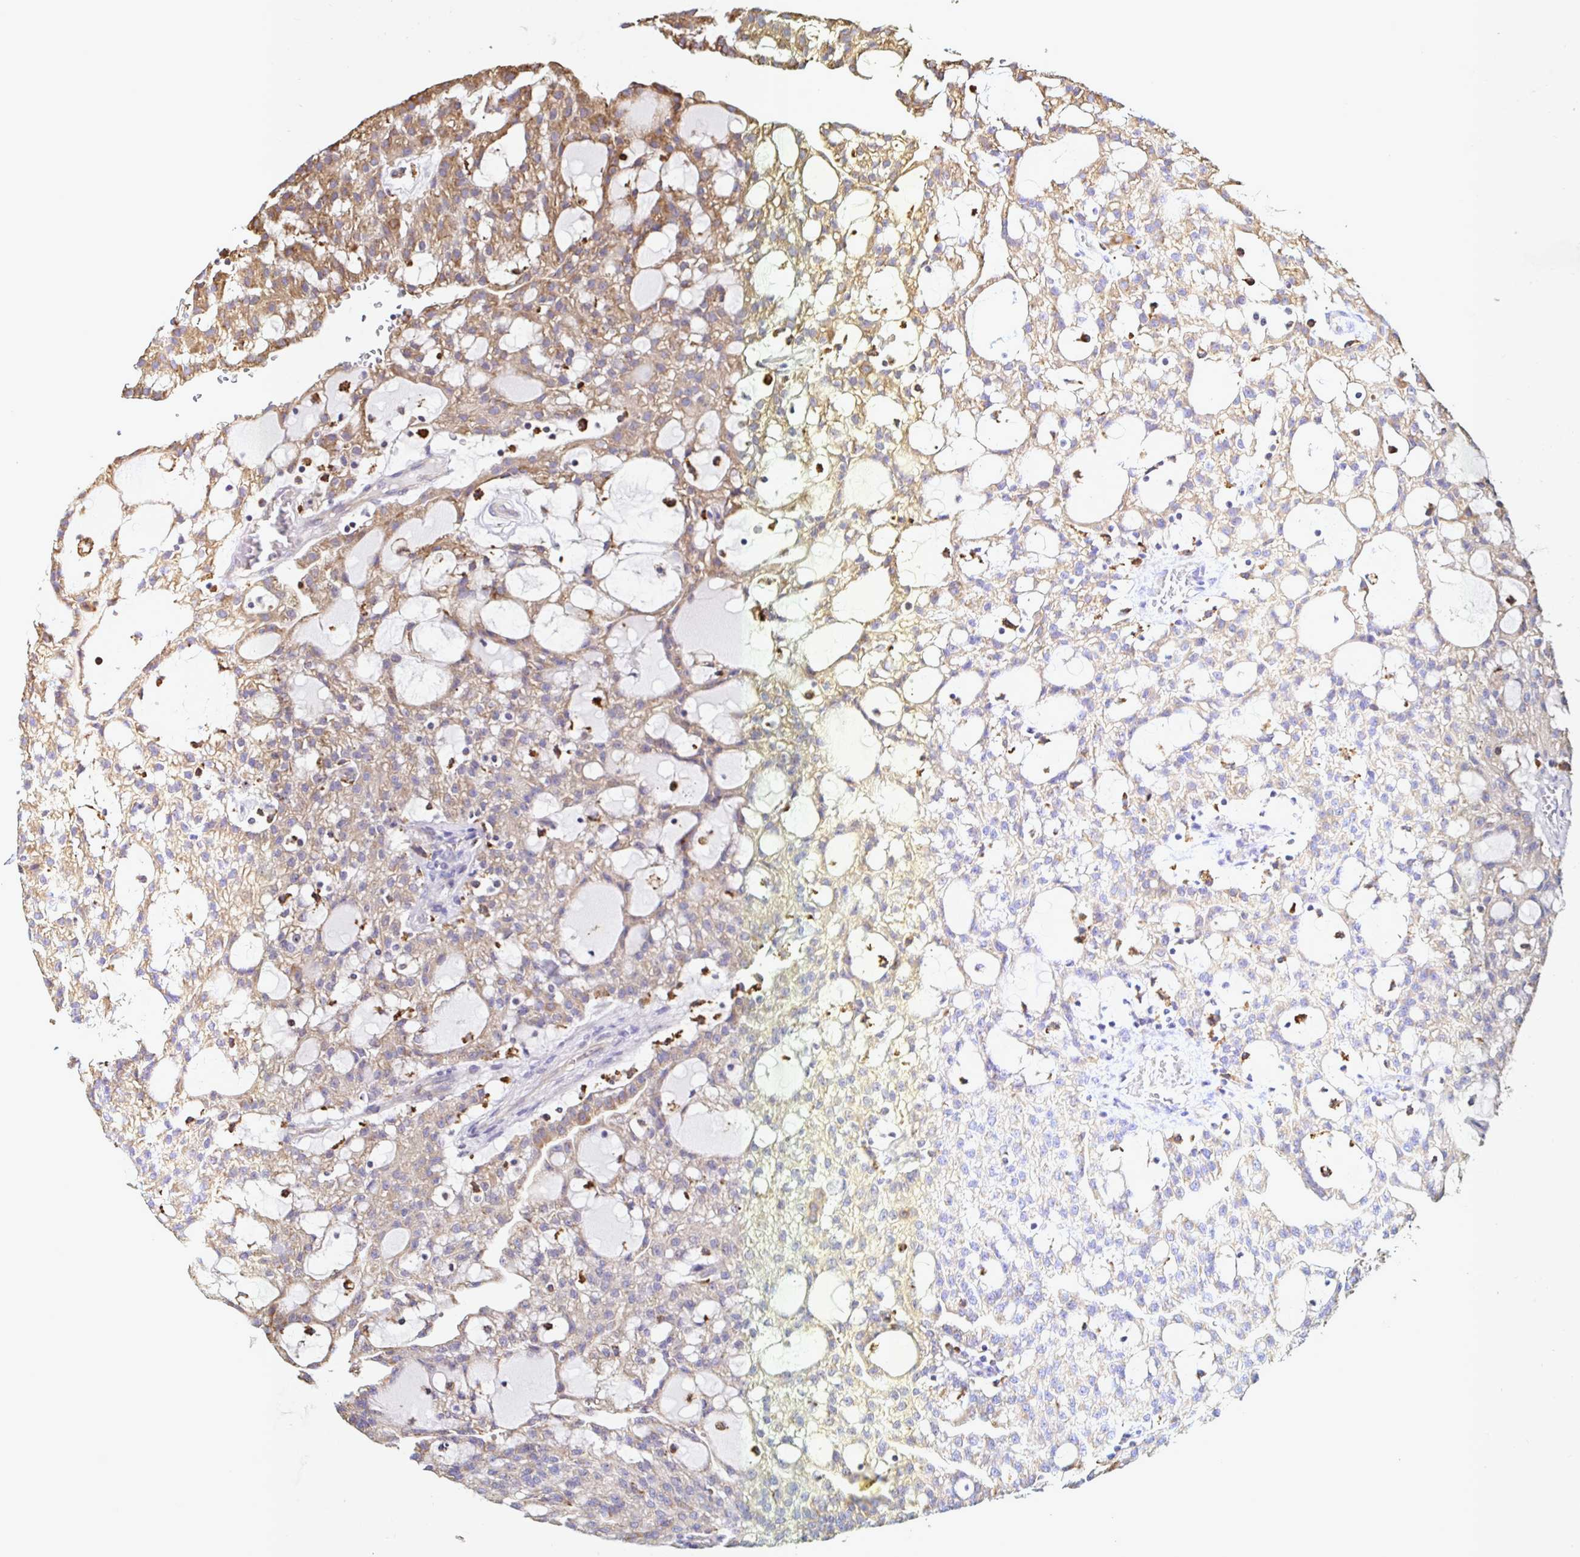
{"staining": {"intensity": "moderate", "quantity": "25%-75%", "location": "cytoplasmic/membranous"}, "tissue": "renal cancer", "cell_type": "Tumor cells", "image_type": "cancer", "snomed": [{"axis": "morphology", "description": "Adenocarcinoma, NOS"}, {"axis": "topography", "description": "Kidney"}], "caption": "A high-resolution photomicrograph shows immunohistochemistry staining of renal cancer (adenocarcinoma), which demonstrates moderate cytoplasmic/membranous staining in about 25%-75% of tumor cells. Nuclei are stained in blue.", "gene": "MSR1", "patient": {"sex": "male", "age": 63}}